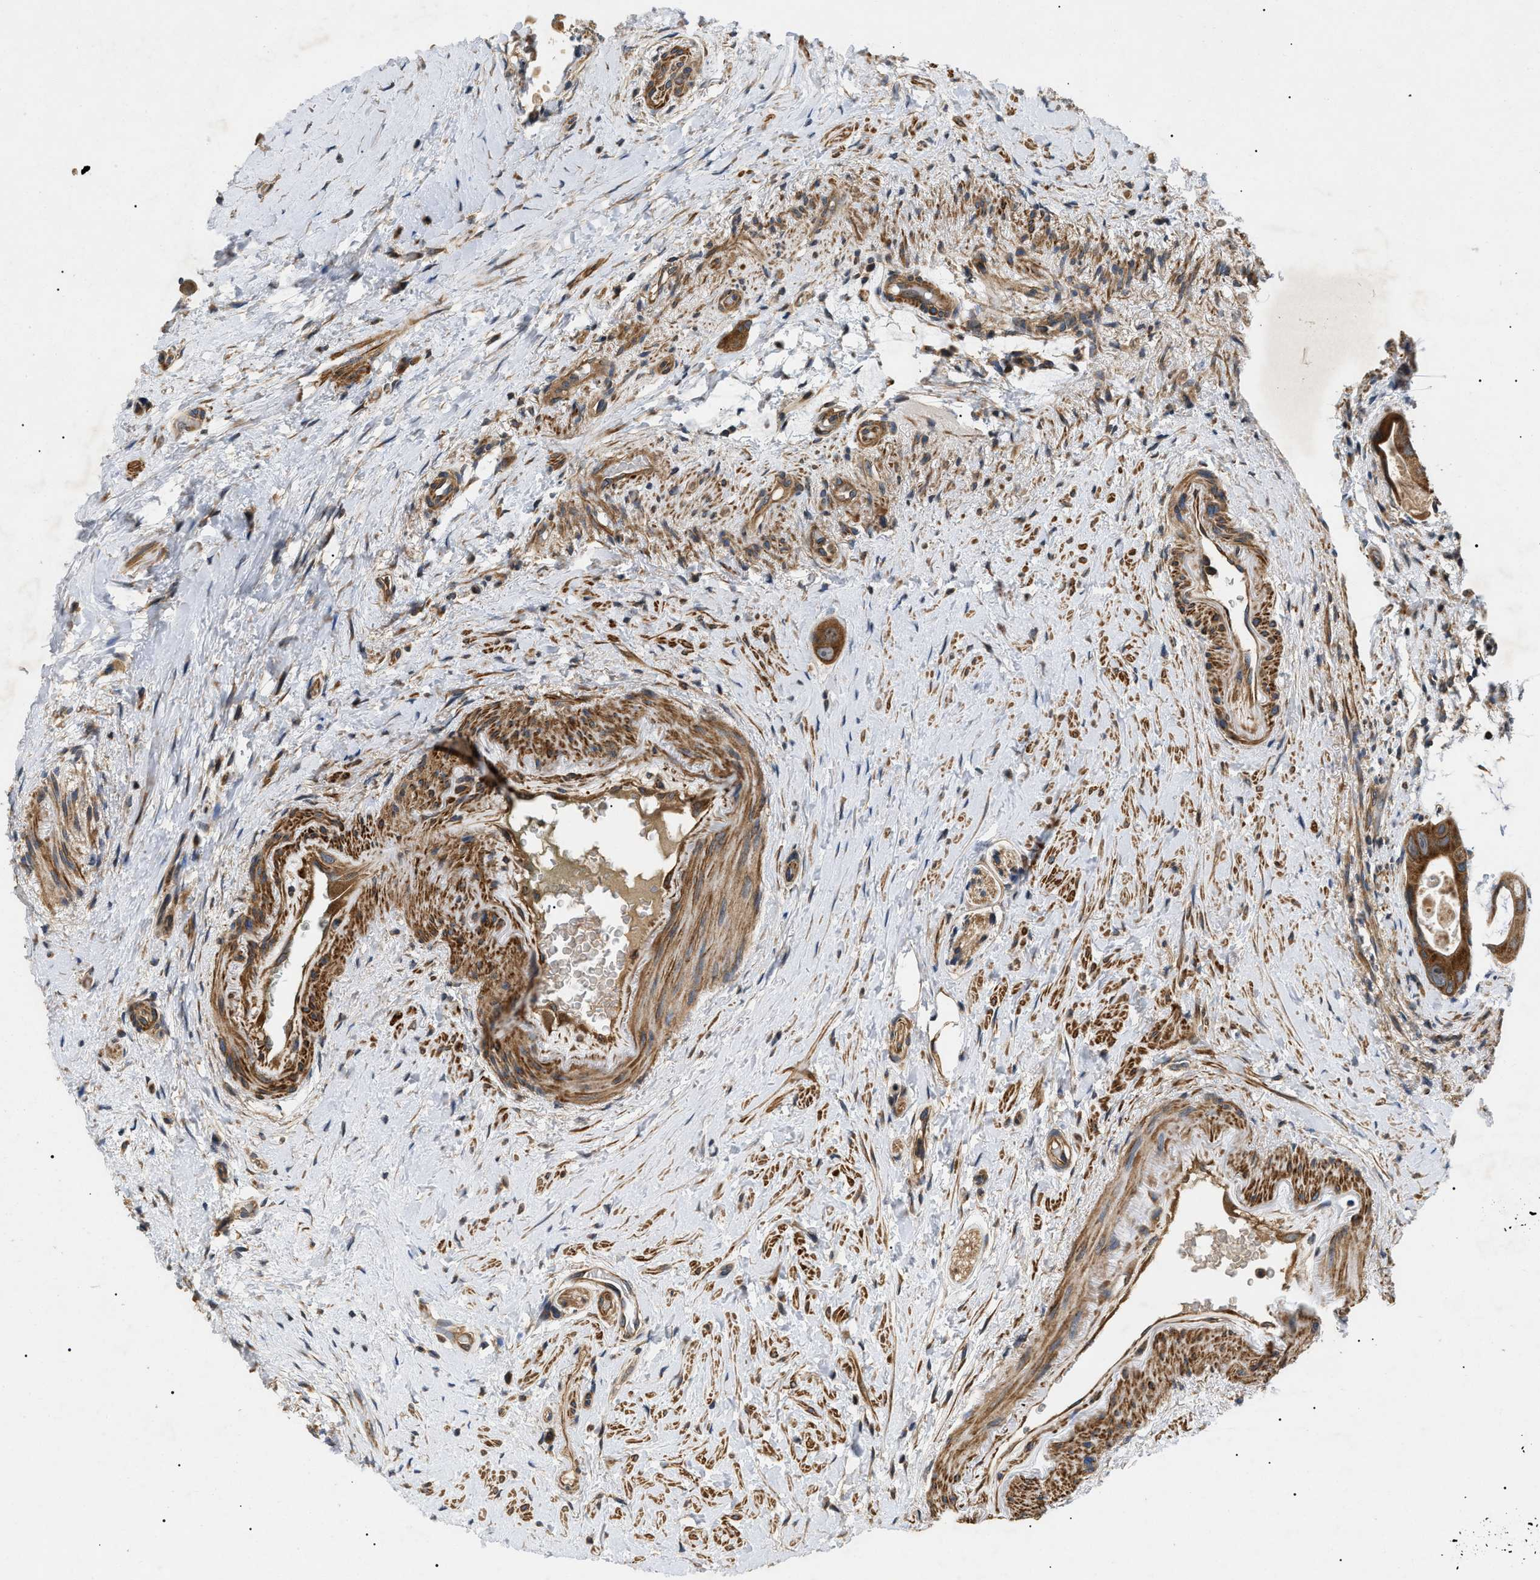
{"staining": {"intensity": "strong", "quantity": ">75%", "location": "cytoplasmic/membranous"}, "tissue": "colorectal cancer", "cell_type": "Tumor cells", "image_type": "cancer", "snomed": [{"axis": "morphology", "description": "Adenocarcinoma, NOS"}, {"axis": "topography", "description": "Rectum"}], "caption": "Protein staining by immunohistochemistry demonstrates strong cytoplasmic/membranous positivity in approximately >75% of tumor cells in colorectal cancer.", "gene": "PPM1B", "patient": {"sex": "male", "age": 51}}